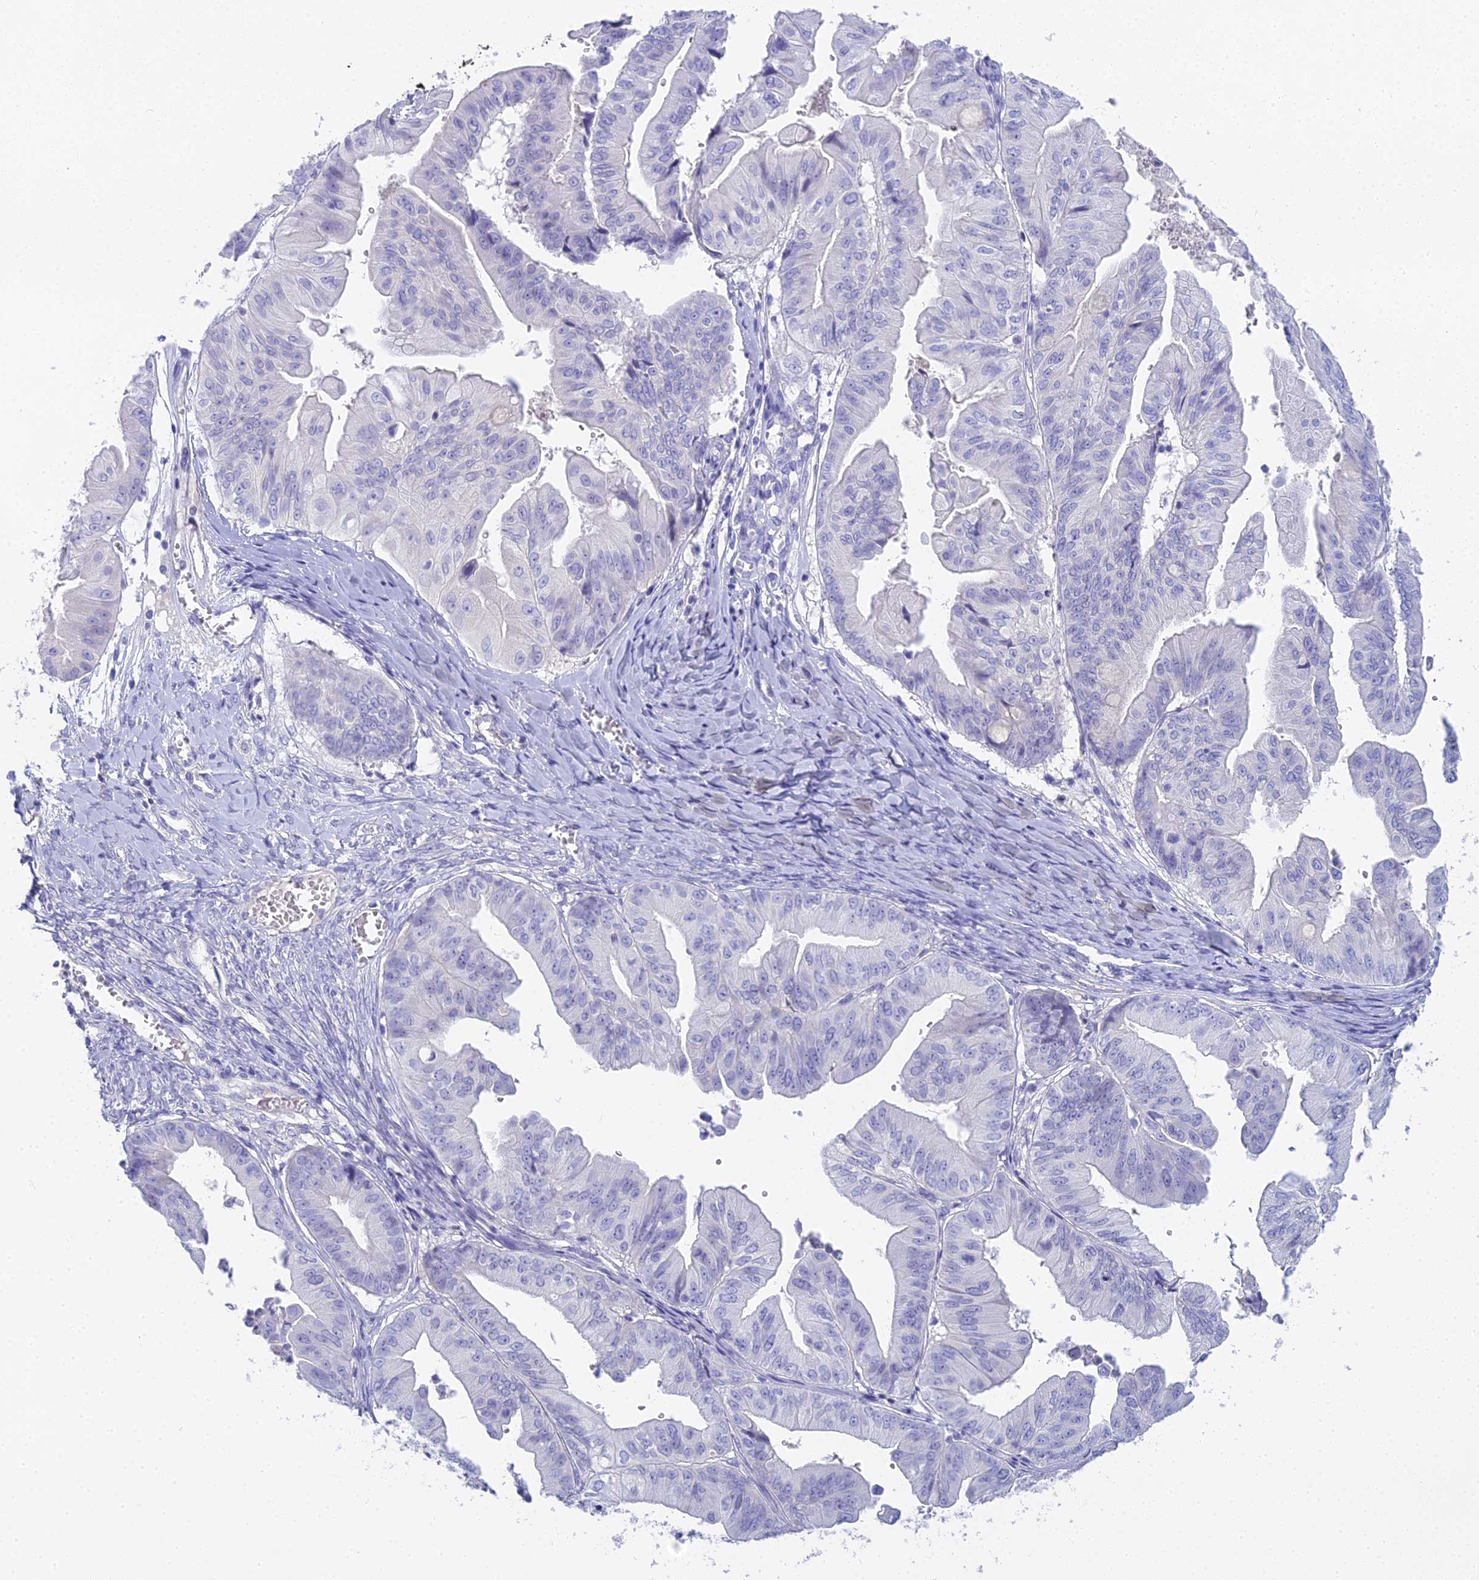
{"staining": {"intensity": "negative", "quantity": "none", "location": "none"}, "tissue": "ovarian cancer", "cell_type": "Tumor cells", "image_type": "cancer", "snomed": [{"axis": "morphology", "description": "Cystadenocarcinoma, mucinous, NOS"}, {"axis": "topography", "description": "Ovary"}], "caption": "Tumor cells are negative for protein expression in human ovarian cancer (mucinous cystadenocarcinoma). (Stains: DAB (3,3'-diaminobenzidine) IHC with hematoxylin counter stain, Microscopy: brightfield microscopy at high magnification).", "gene": "UNC80", "patient": {"sex": "female", "age": 61}}